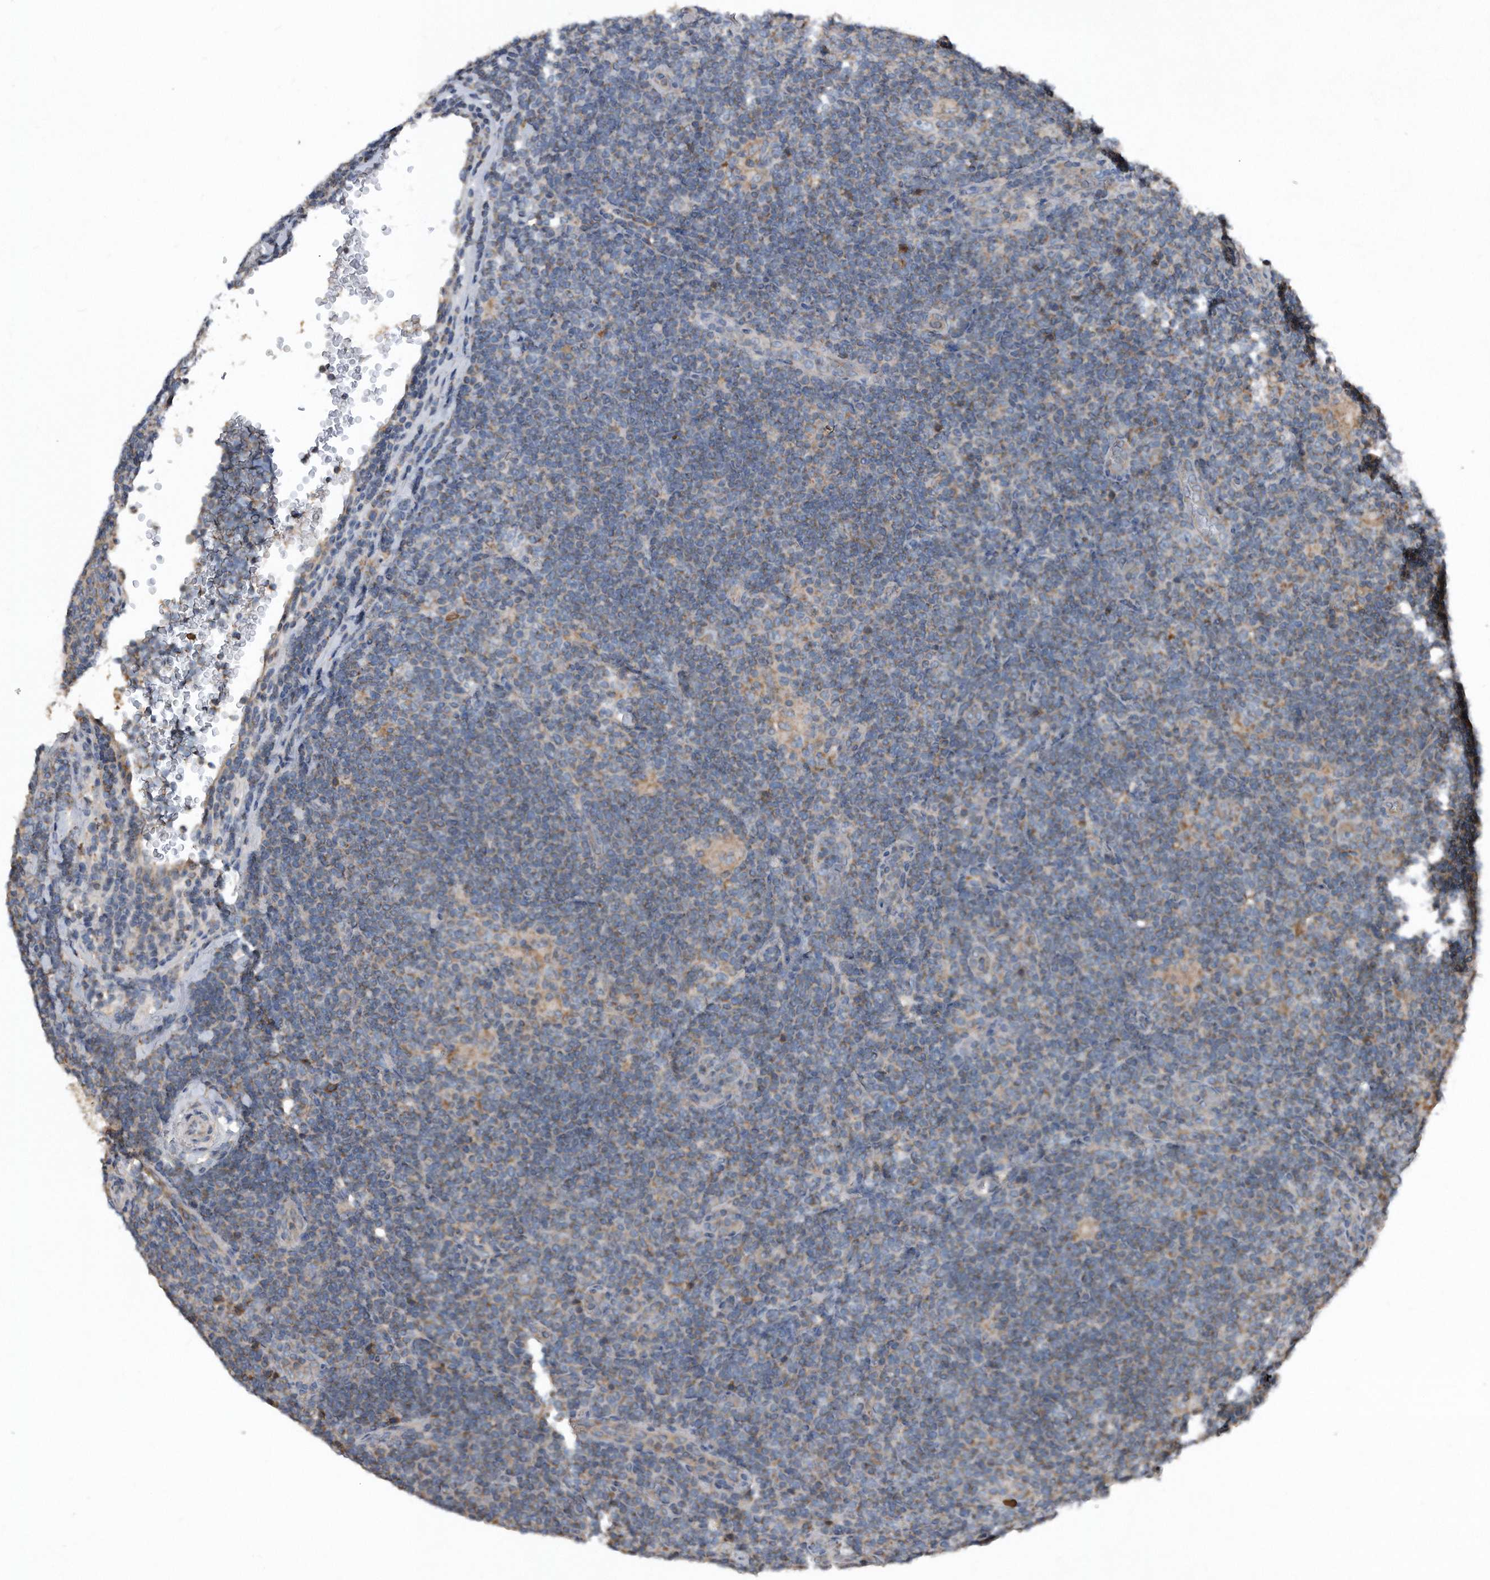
{"staining": {"intensity": "weak", "quantity": "<25%", "location": "cytoplasmic/membranous"}, "tissue": "lymphoma", "cell_type": "Tumor cells", "image_type": "cancer", "snomed": [{"axis": "morphology", "description": "Hodgkin's disease, NOS"}, {"axis": "topography", "description": "Lymph node"}], "caption": "Immunohistochemistry (IHC) micrograph of neoplastic tissue: human Hodgkin's disease stained with DAB reveals no significant protein positivity in tumor cells.", "gene": "SDHA", "patient": {"sex": "female", "age": 57}}